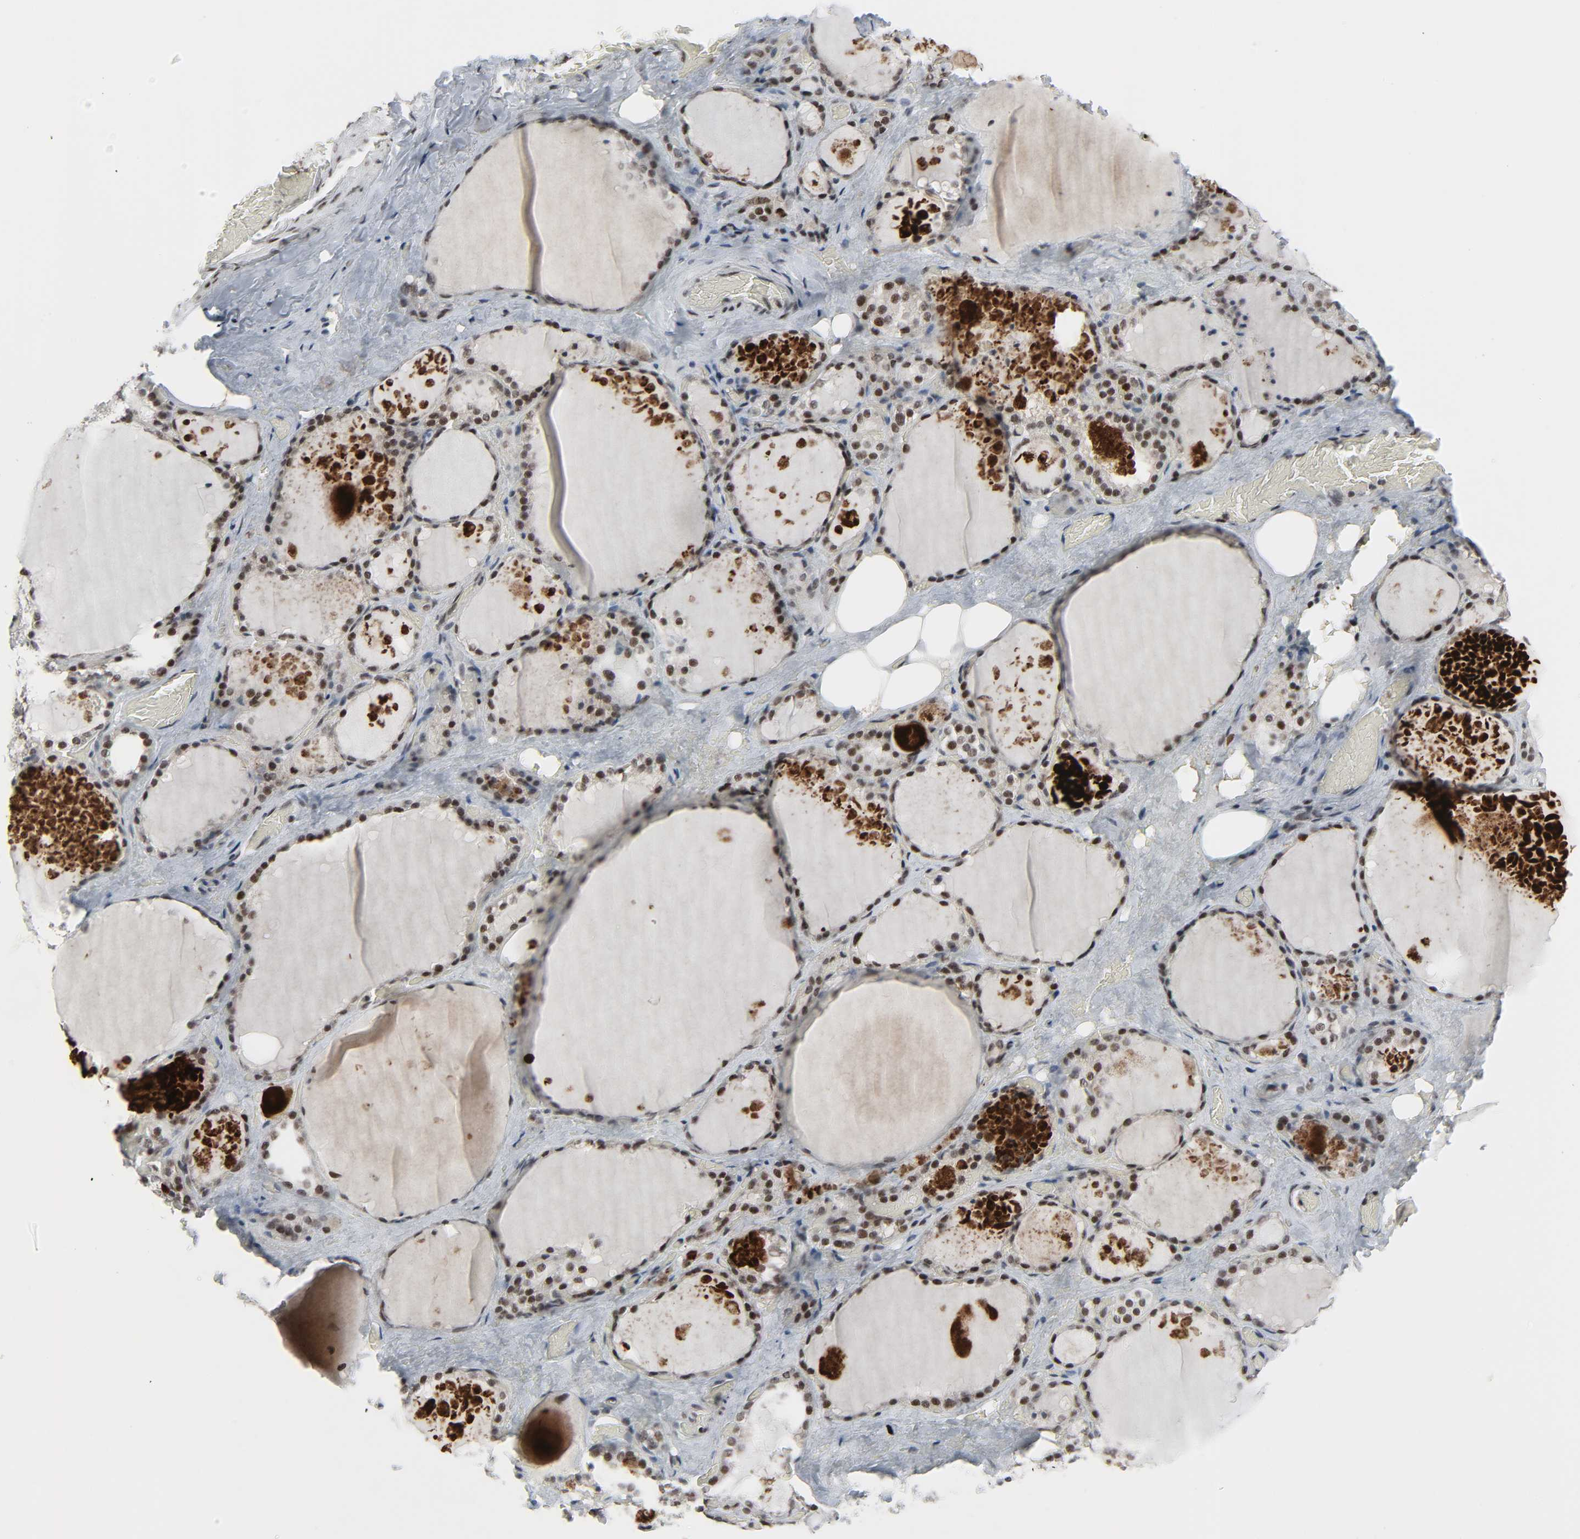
{"staining": {"intensity": "strong", "quantity": ">75%", "location": "nuclear"}, "tissue": "thyroid gland", "cell_type": "Glandular cells", "image_type": "normal", "snomed": [{"axis": "morphology", "description": "Normal tissue, NOS"}, {"axis": "topography", "description": "Thyroid gland"}], "caption": "A brown stain labels strong nuclear positivity of a protein in glandular cells of benign human thyroid gland. The staining was performed using DAB (3,3'-diaminobenzidine), with brown indicating positive protein expression. Nuclei are stained blue with hematoxylin.", "gene": "CDK7", "patient": {"sex": "male", "age": 61}}